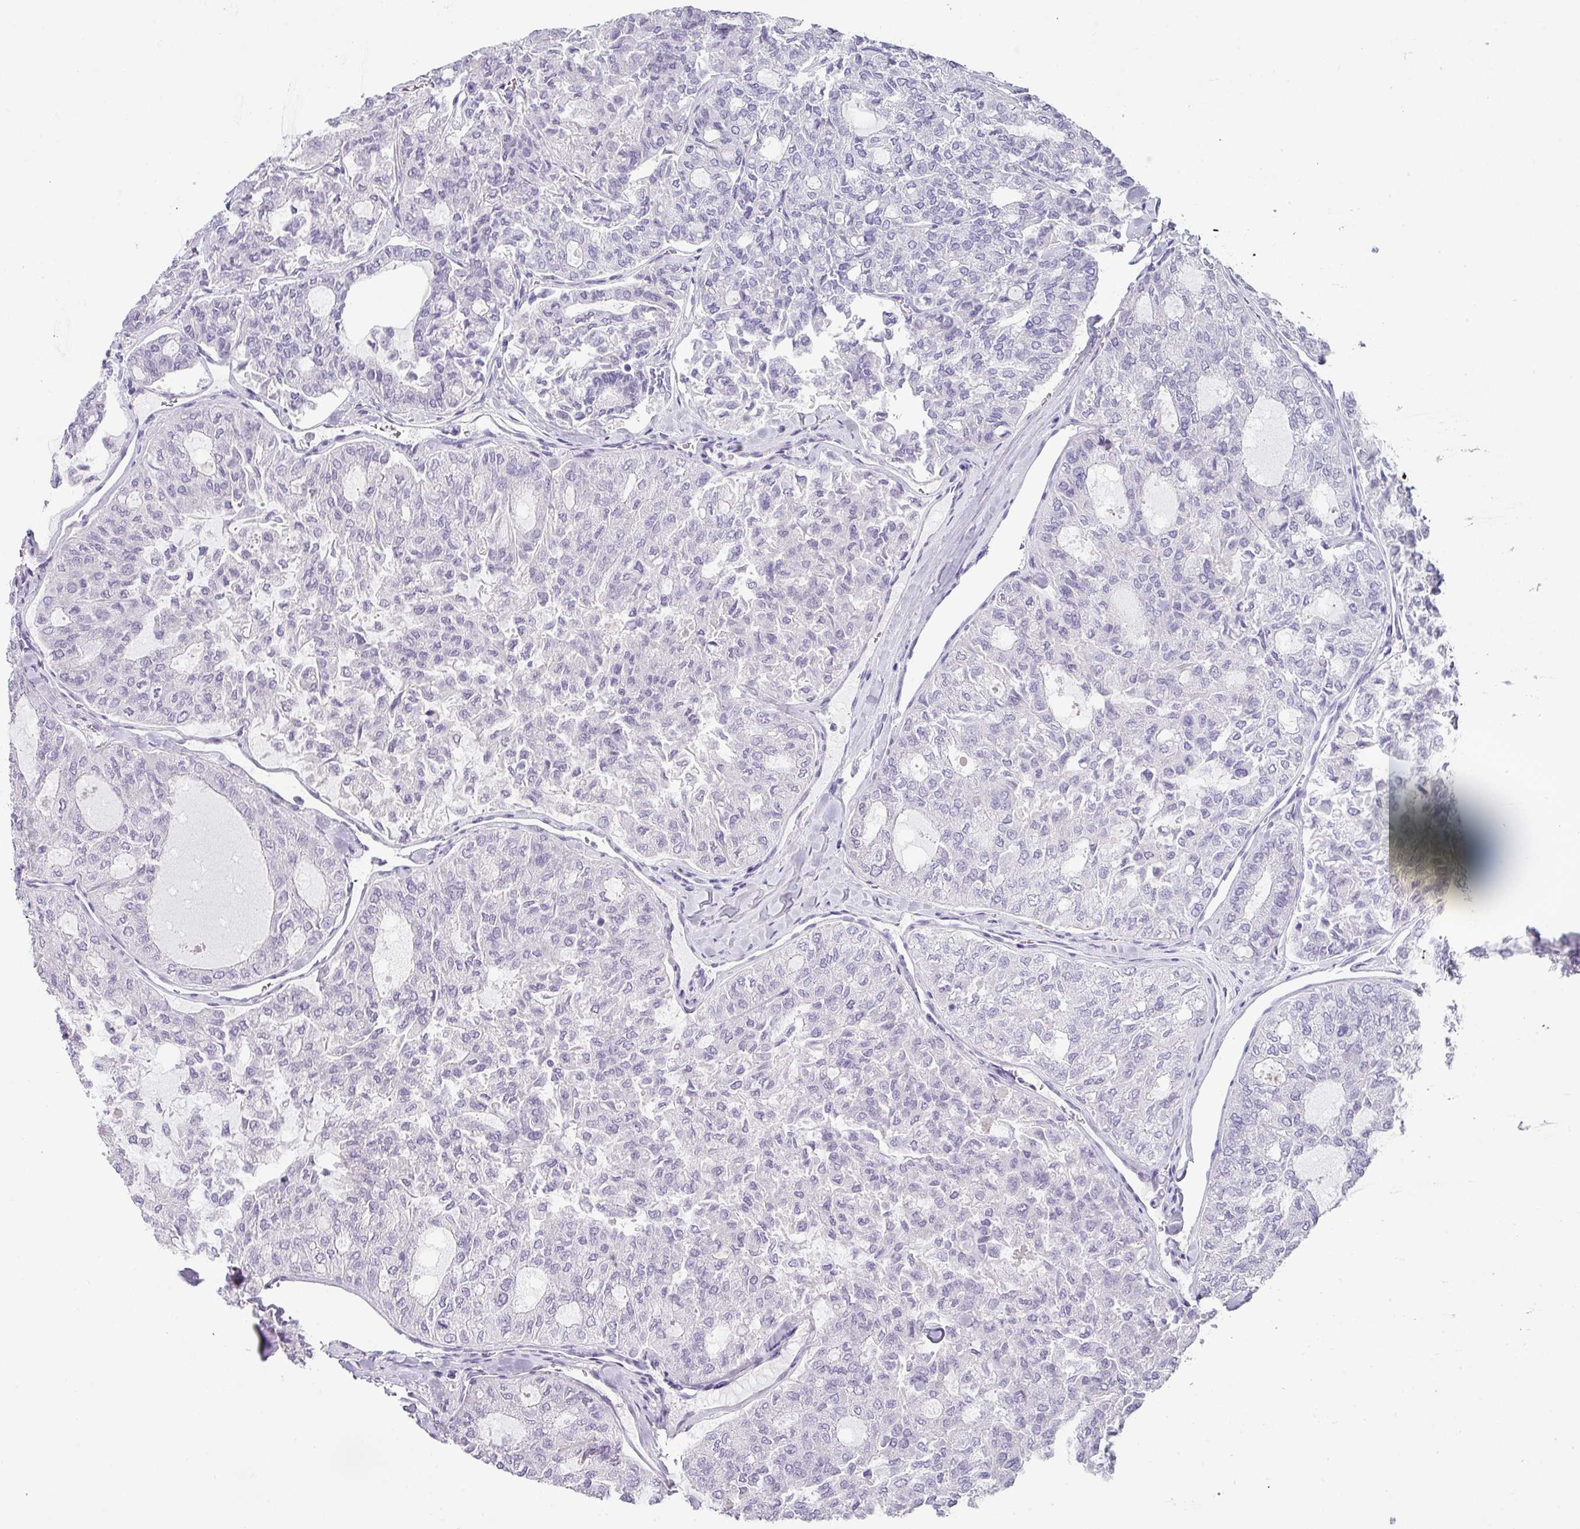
{"staining": {"intensity": "negative", "quantity": "none", "location": "none"}, "tissue": "thyroid cancer", "cell_type": "Tumor cells", "image_type": "cancer", "snomed": [{"axis": "morphology", "description": "Follicular adenoma carcinoma, NOS"}, {"axis": "topography", "description": "Thyroid gland"}], "caption": "The histopathology image exhibits no significant staining in tumor cells of follicular adenoma carcinoma (thyroid).", "gene": "BTLA", "patient": {"sex": "male", "age": 75}}